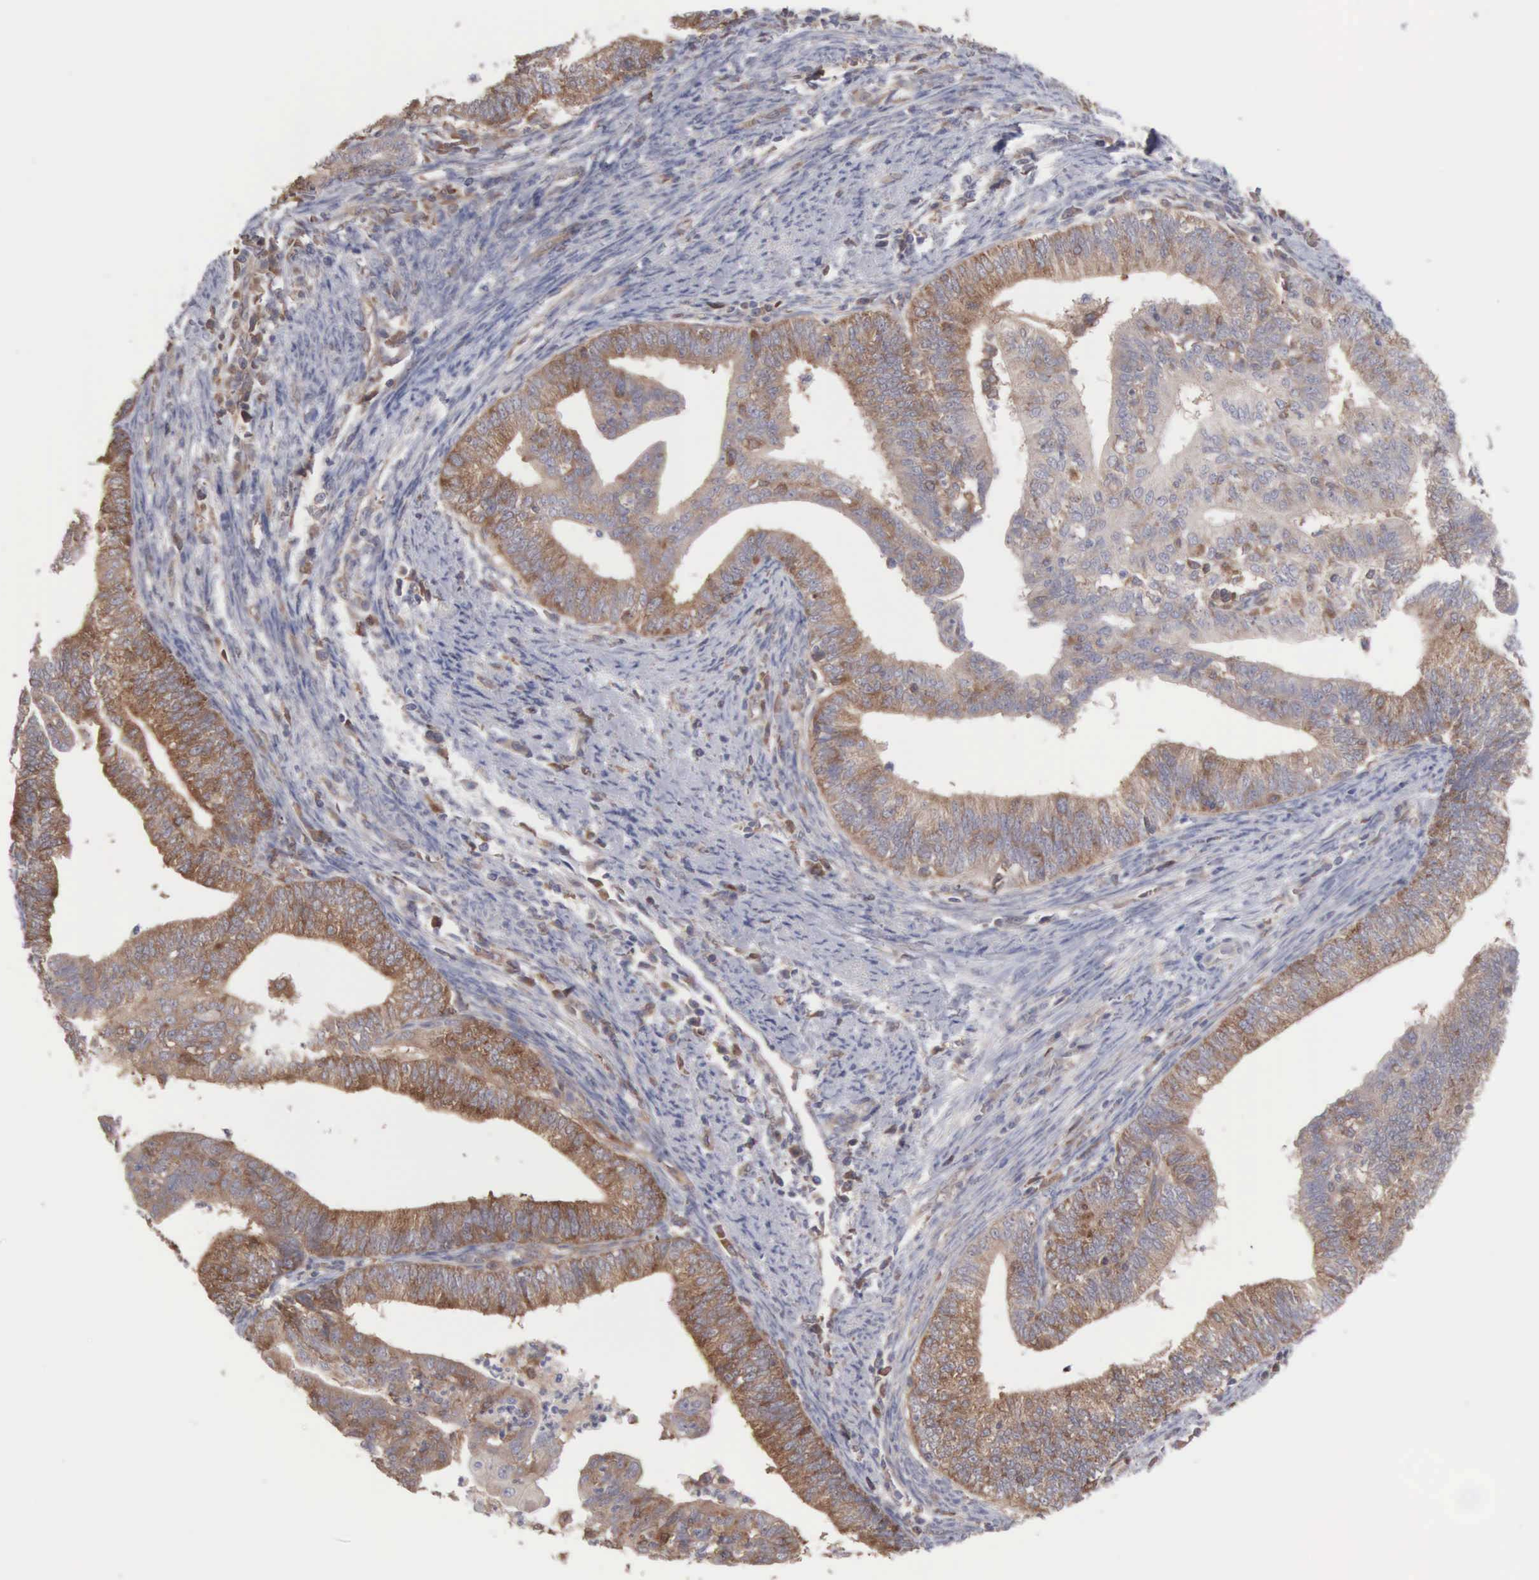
{"staining": {"intensity": "strong", "quantity": ">75%", "location": "cytoplasmic/membranous"}, "tissue": "endometrial cancer", "cell_type": "Tumor cells", "image_type": "cancer", "snomed": [{"axis": "morphology", "description": "Adenocarcinoma, NOS"}, {"axis": "topography", "description": "Endometrium"}], "caption": "This micrograph demonstrates IHC staining of endometrial adenocarcinoma, with high strong cytoplasmic/membranous positivity in about >75% of tumor cells.", "gene": "MTHFD1", "patient": {"sex": "female", "age": 66}}